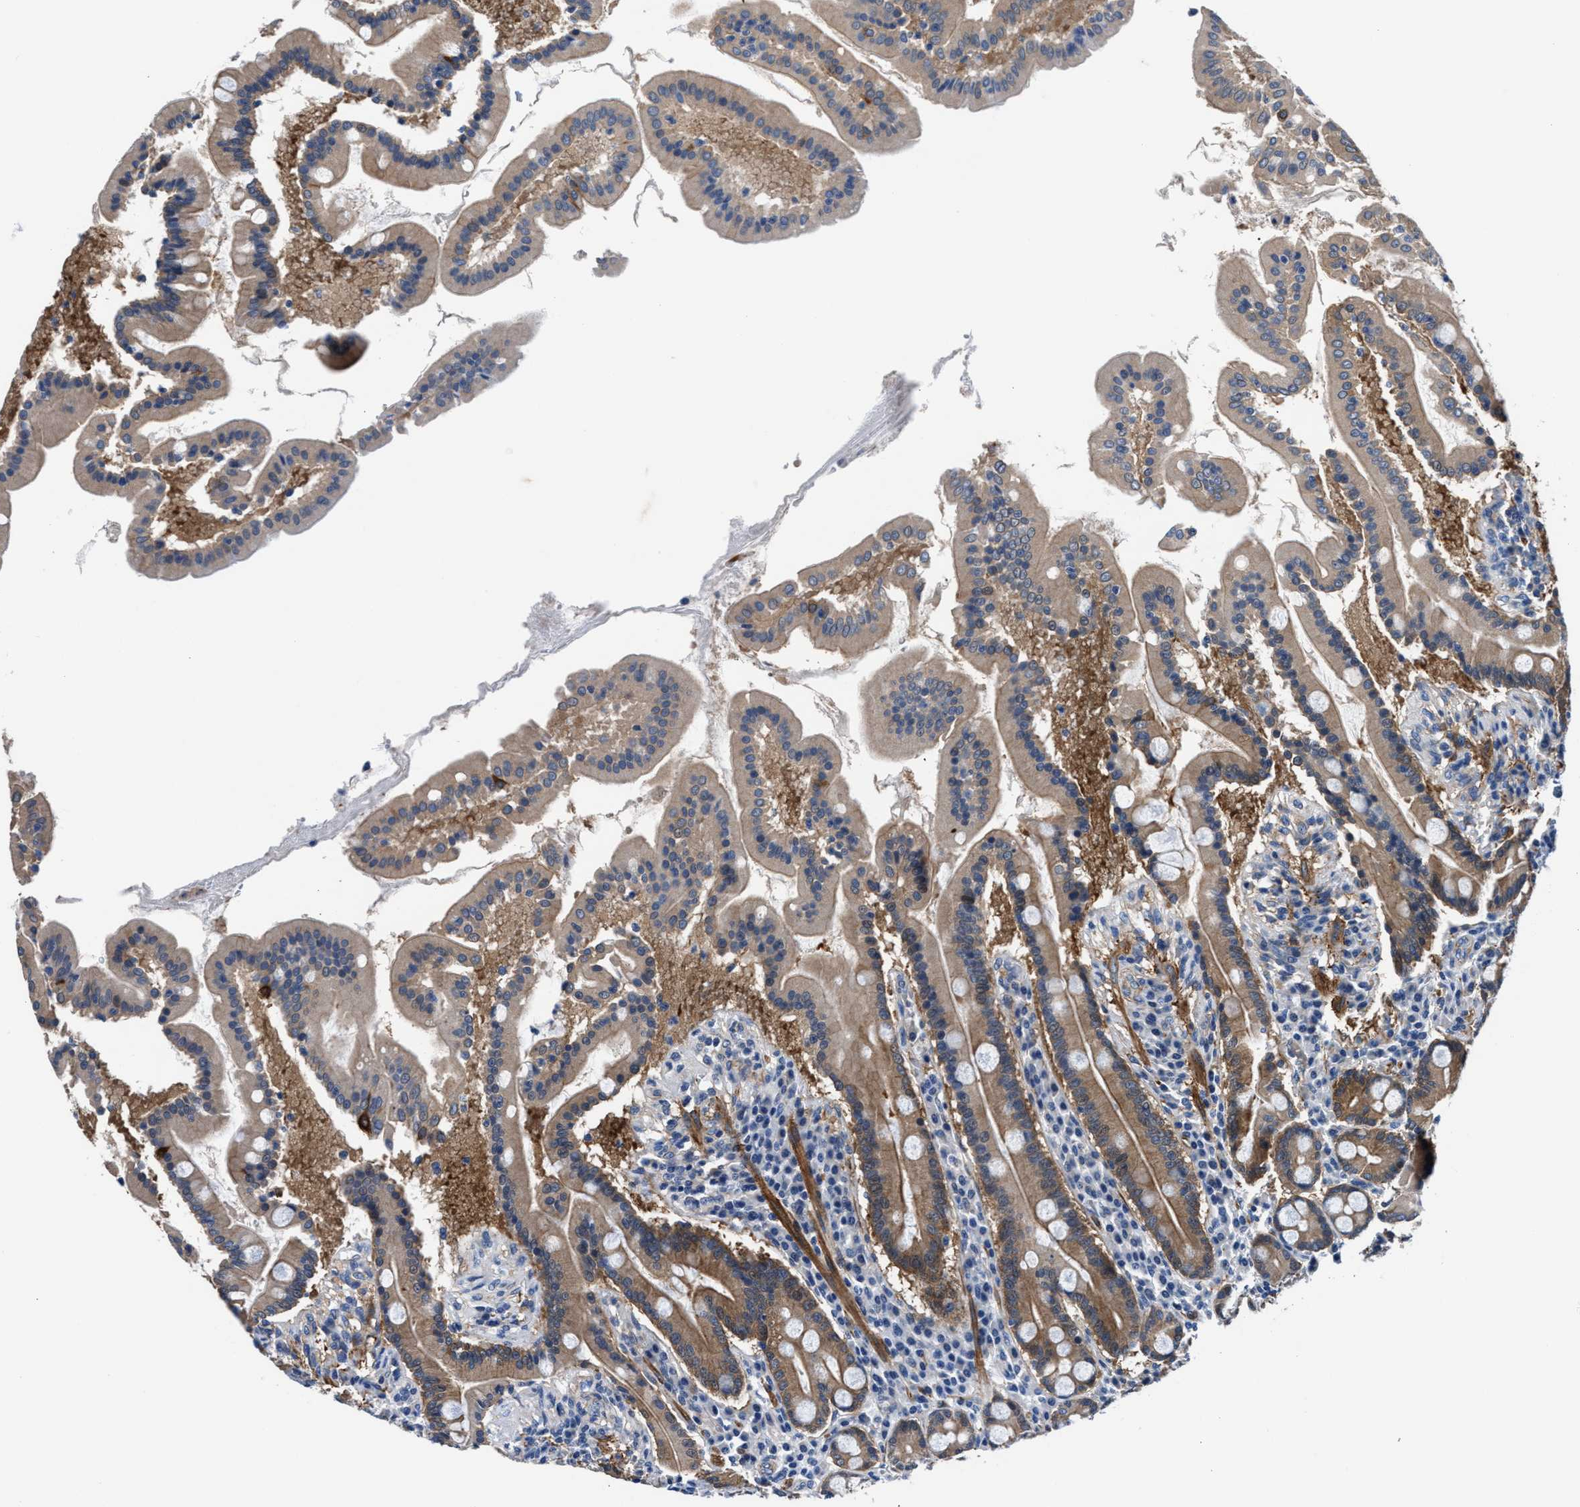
{"staining": {"intensity": "moderate", "quantity": ">75%", "location": "cytoplasmic/membranous"}, "tissue": "duodenum", "cell_type": "Glandular cells", "image_type": "normal", "snomed": [{"axis": "morphology", "description": "Normal tissue, NOS"}, {"axis": "topography", "description": "Duodenum"}], "caption": "IHC staining of normal duodenum, which reveals medium levels of moderate cytoplasmic/membranous staining in approximately >75% of glandular cells indicating moderate cytoplasmic/membranous protein staining. The staining was performed using DAB (3,3'-diaminobenzidine) (brown) for protein detection and nuclei were counterstained in hematoxylin (blue).", "gene": "PARG", "patient": {"sex": "male", "age": 50}}